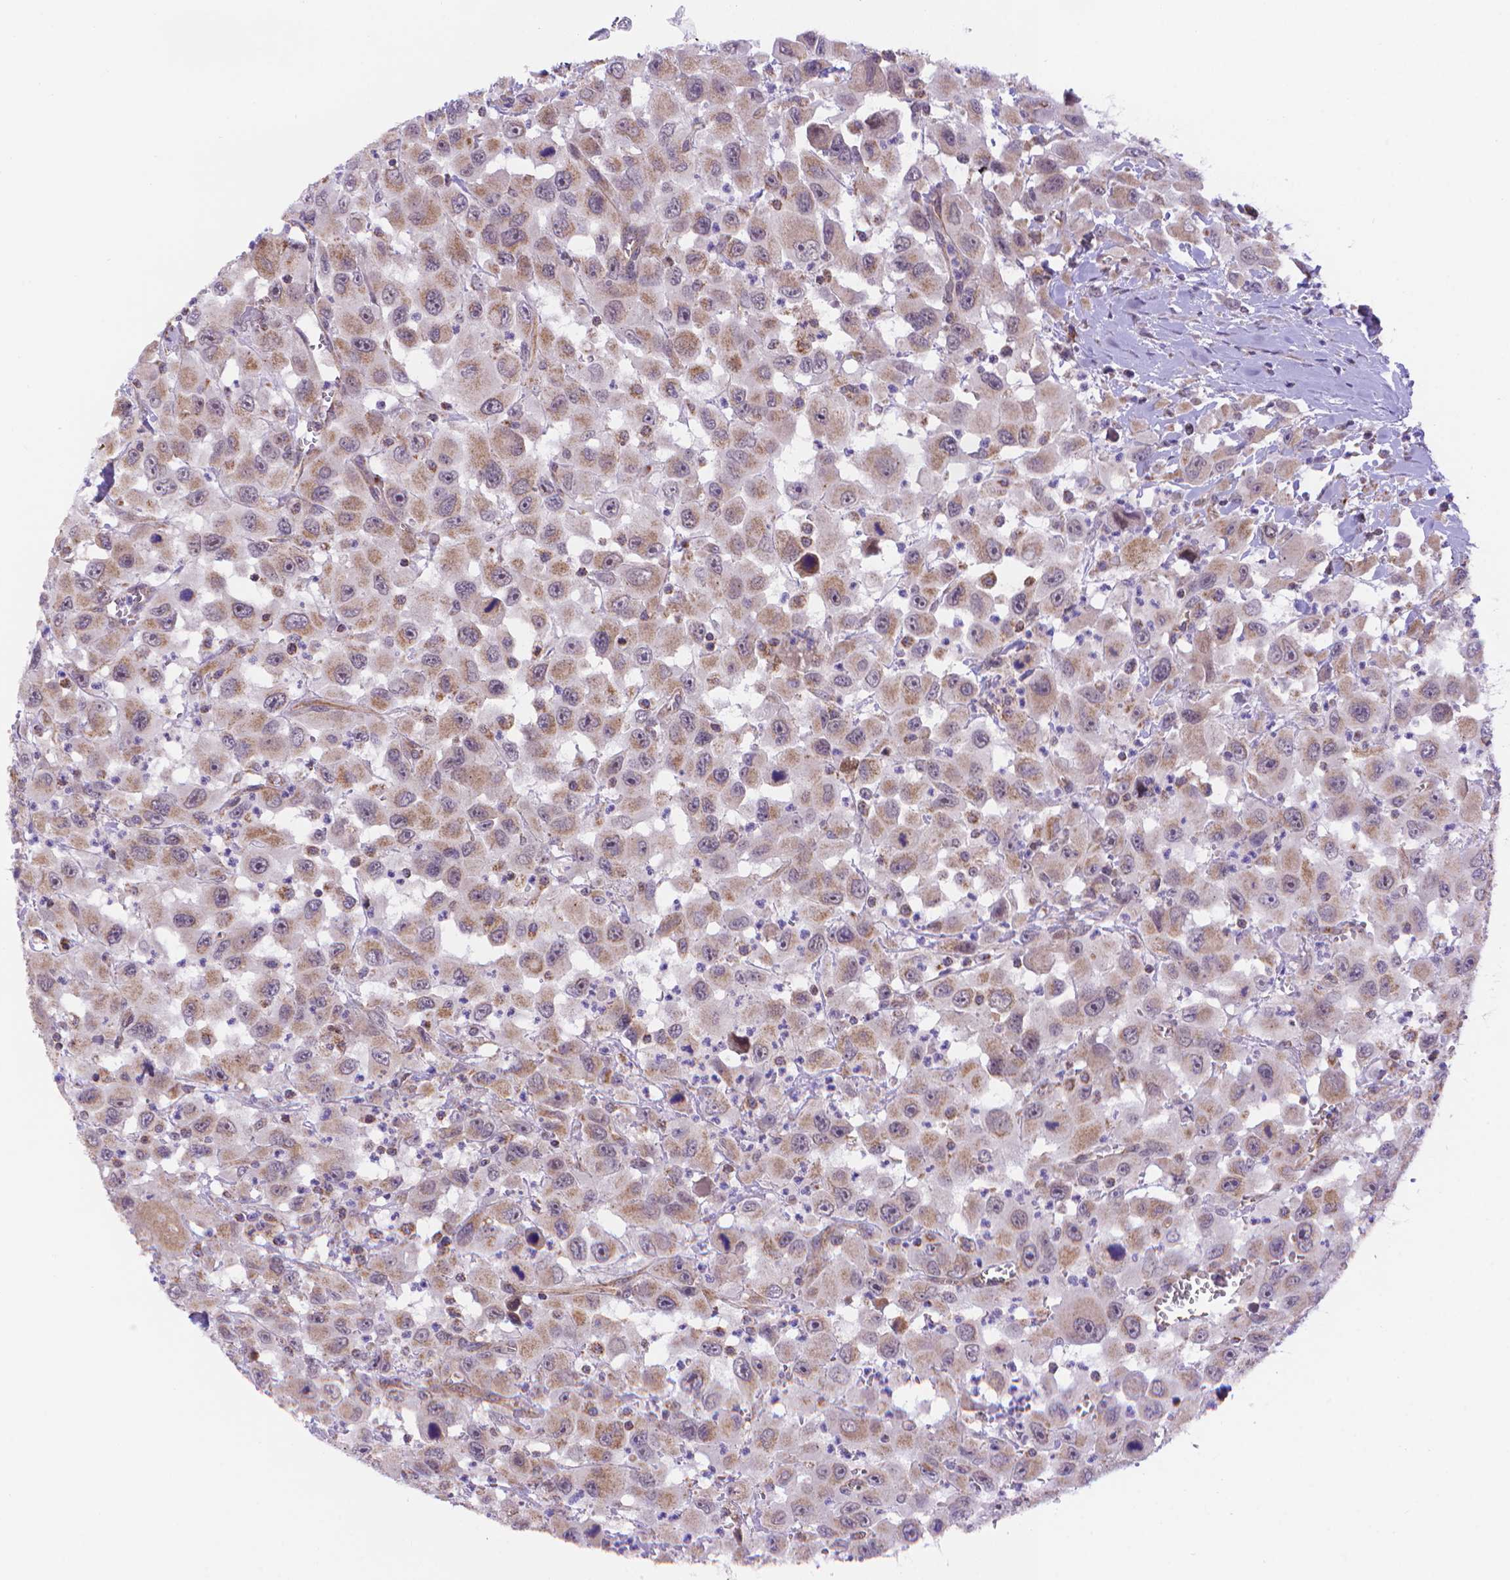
{"staining": {"intensity": "weak", "quantity": ">75%", "location": "cytoplasmic/membranous"}, "tissue": "head and neck cancer", "cell_type": "Tumor cells", "image_type": "cancer", "snomed": [{"axis": "morphology", "description": "Squamous cell carcinoma, NOS"}, {"axis": "morphology", "description": "Squamous cell carcinoma, metastatic, NOS"}, {"axis": "topography", "description": "Oral tissue"}, {"axis": "topography", "description": "Head-Neck"}], "caption": "Head and neck cancer (metastatic squamous cell carcinoma) stained with DAB (3,3'-diaminobenzidine) IHC exhibits low levels of weak cytoplasmic/membranous expression in about >75% of tumor cells. (brown staining indicates protein expression, while blue staining denotes nuclei).", "gene": "CYYR1", "patient": {"sex": "female", "age": 85}}